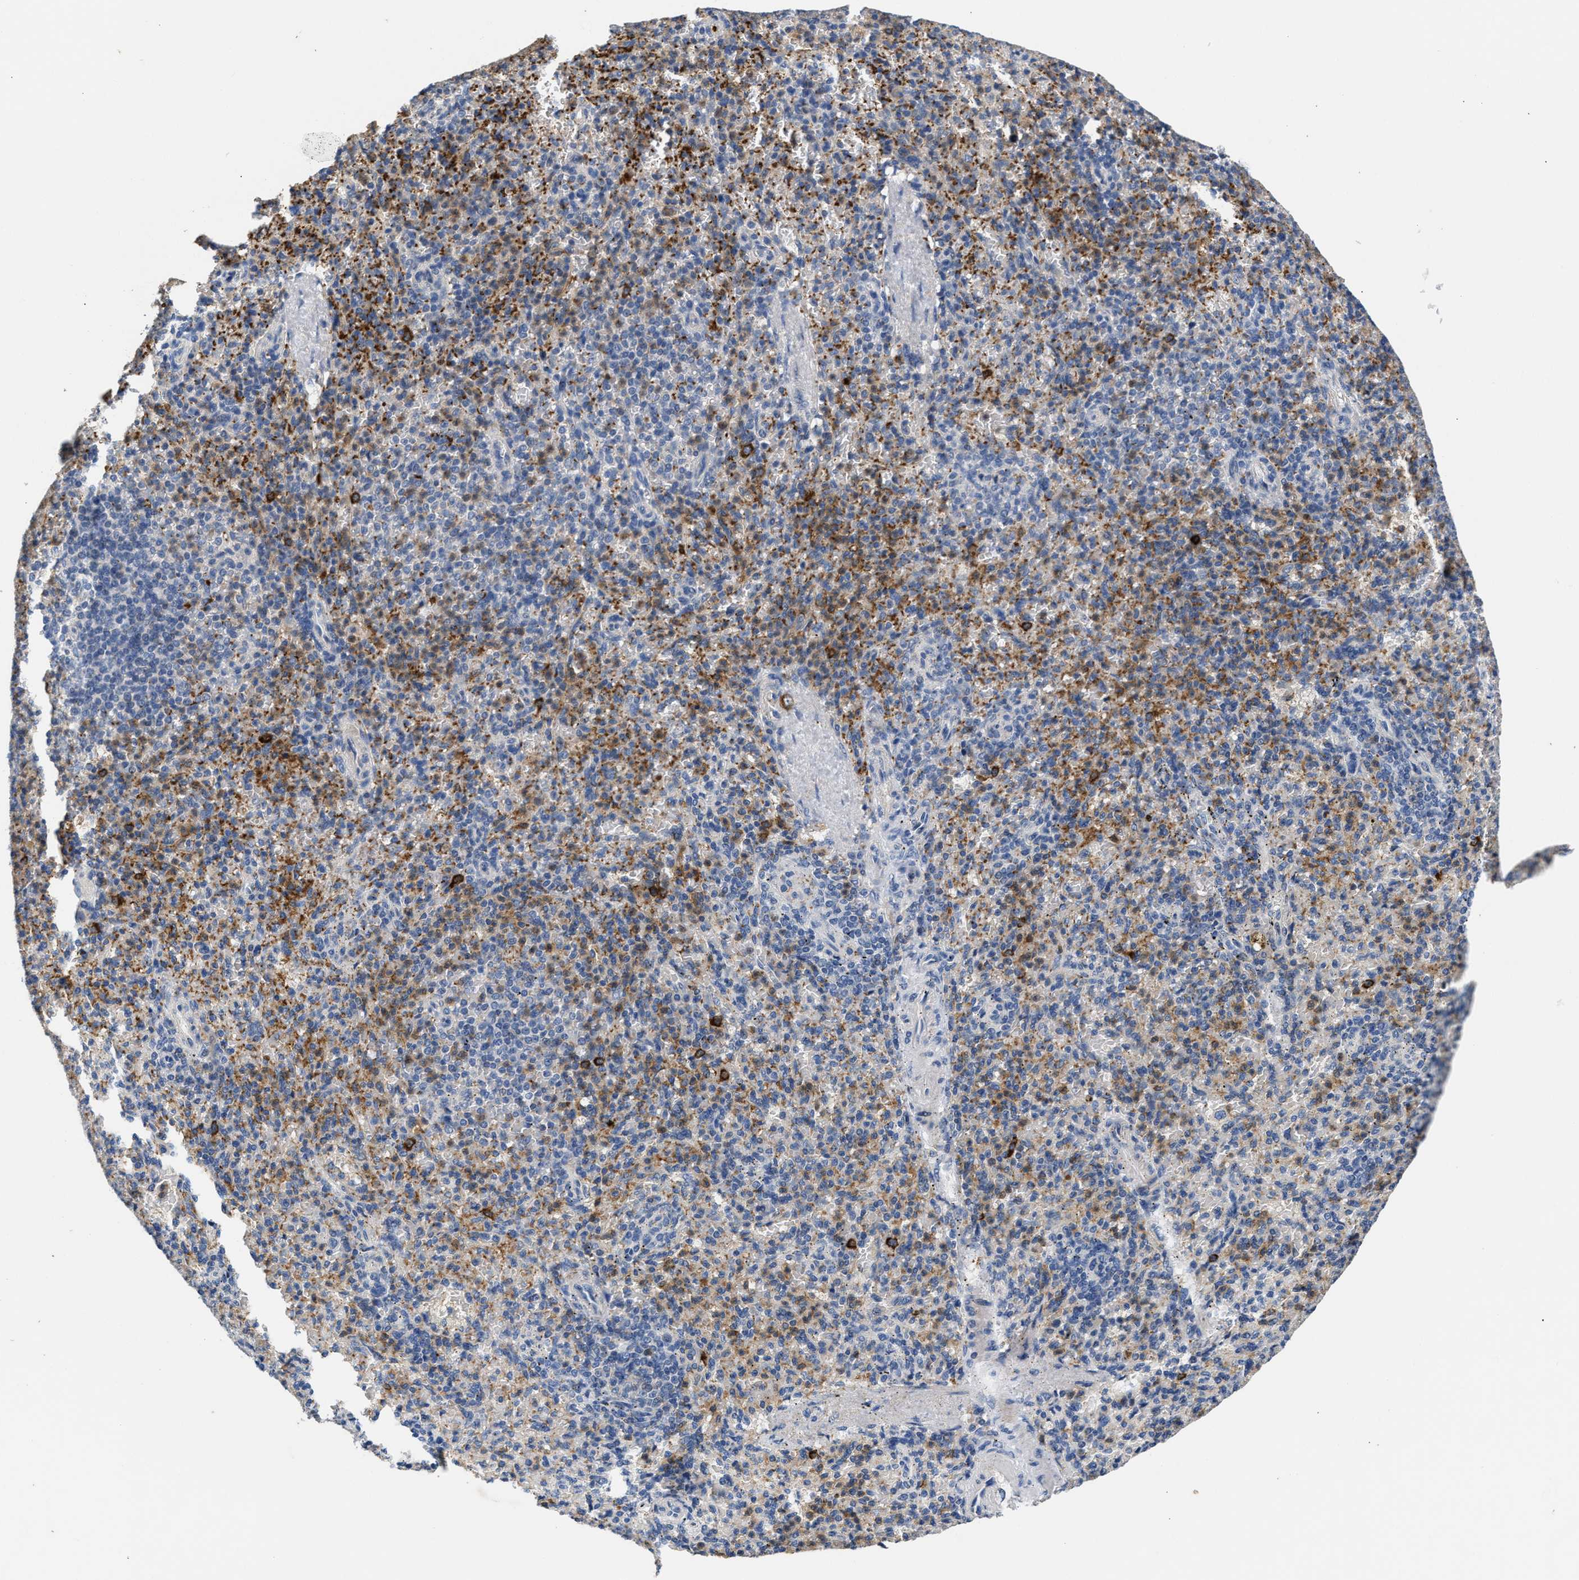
{"staining": {"intensity": "weak", "quantity": "<25%", "location": "cytoplasmic/membranous"}, "tissue": "spleen", "cell_type": "Cells in red pulp", "image_type": "normal", "snomed": [{"axis": "morphology", "description": "Normal tissue, NOS"}, {"axis": "topography", "description": "Spleen"}], "caption": "The IHC micrograph has no significant expression in cells in red pulp of spleen.", "gene": "CCDC171", "patient": {"sex": "female", "age": 74}}